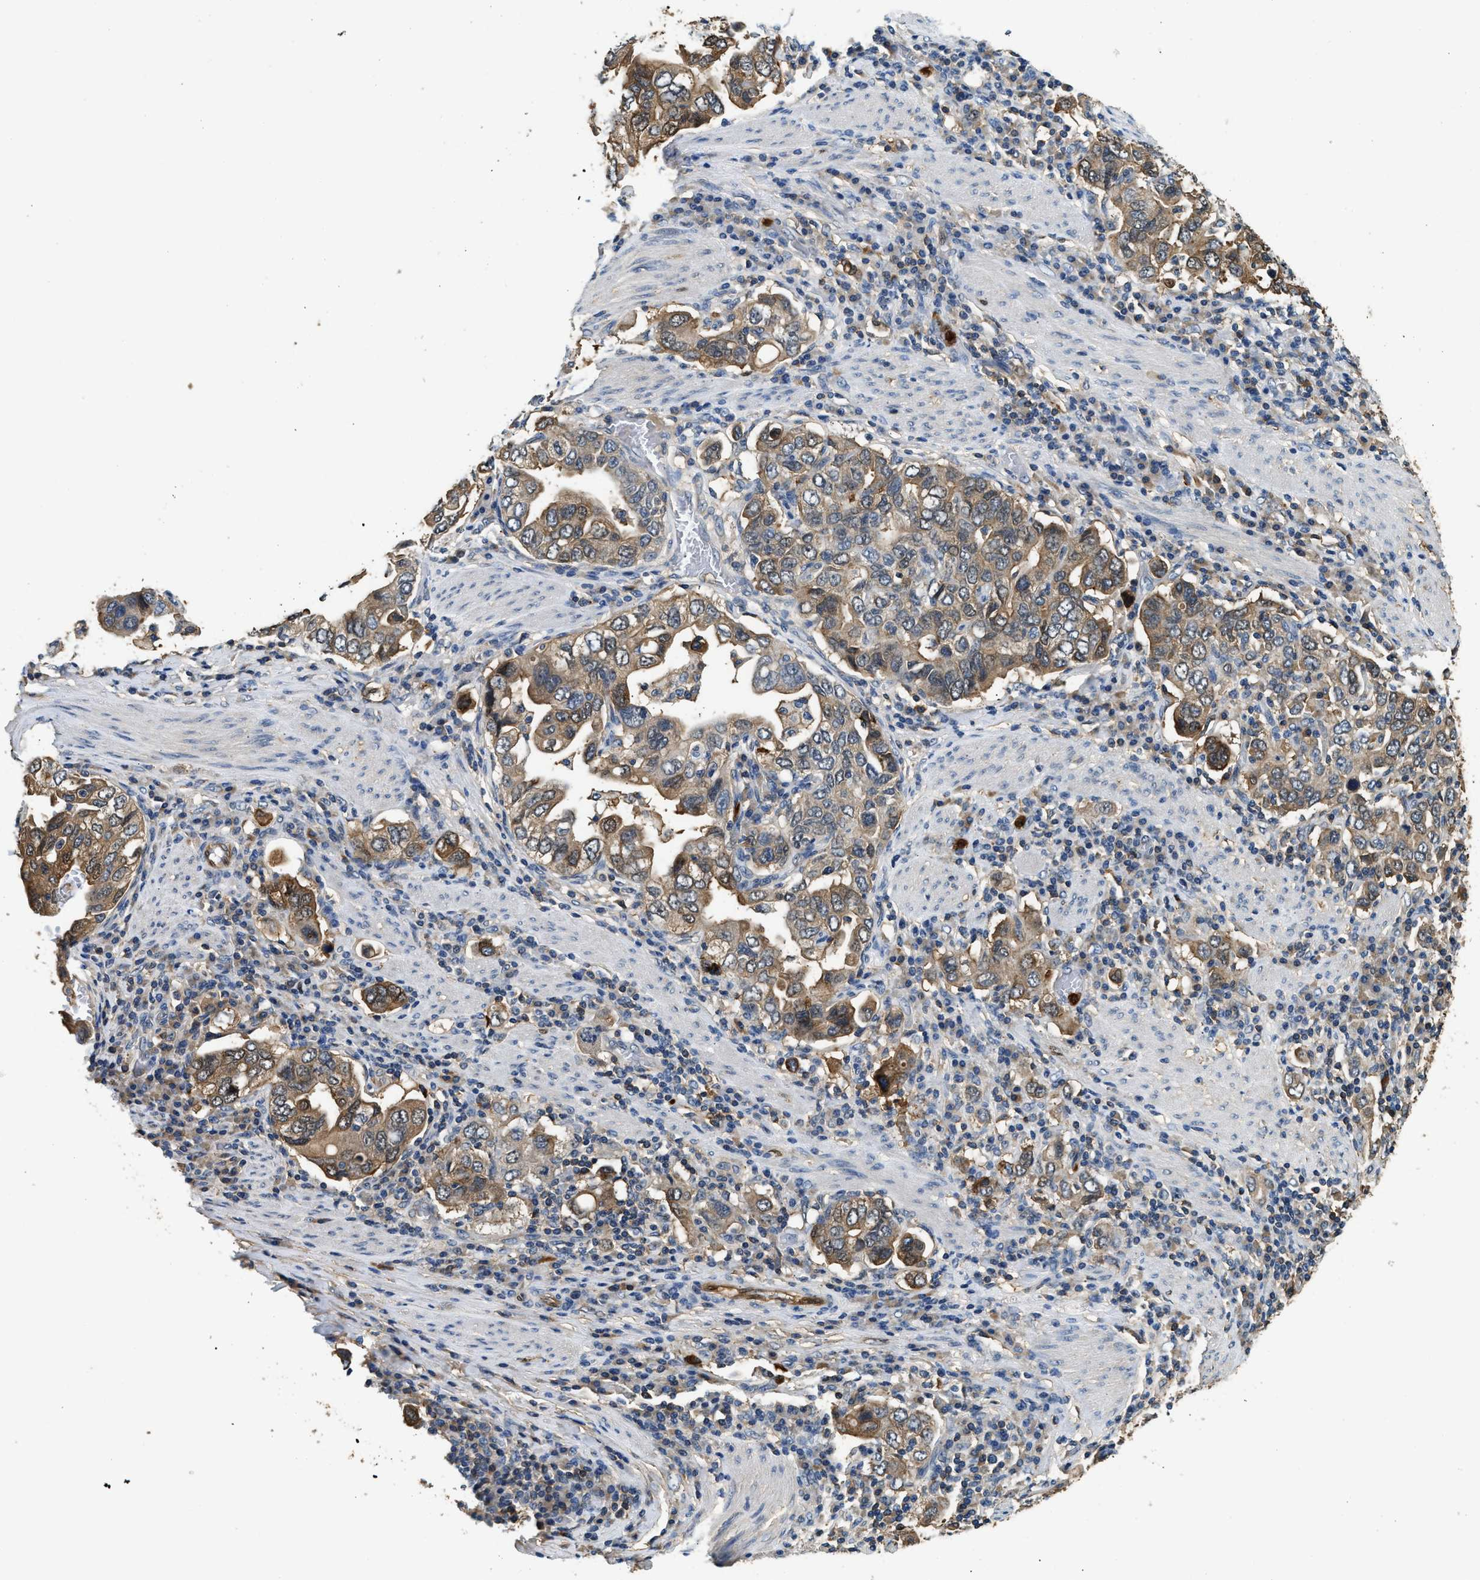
{"staining": {"intensity": "moderate", "quantity": ">75%", "location": "cytoplasmic/membranous"}, "tissue": "stomach cancer", "cell_type": "Tumor cells", "image_type": "cancer", "snomed": [{"axis": "morphology", "description": "Adenocarcinoma, NOS"}, {"axis": "topography", "description": "Stomach, upper"}], "caption": "Stomach cancer stained with a protein marker shows moderate staining in tumor cells.", "gene": "ANXA3", "patient": {"sex": "male", "age": 62}}